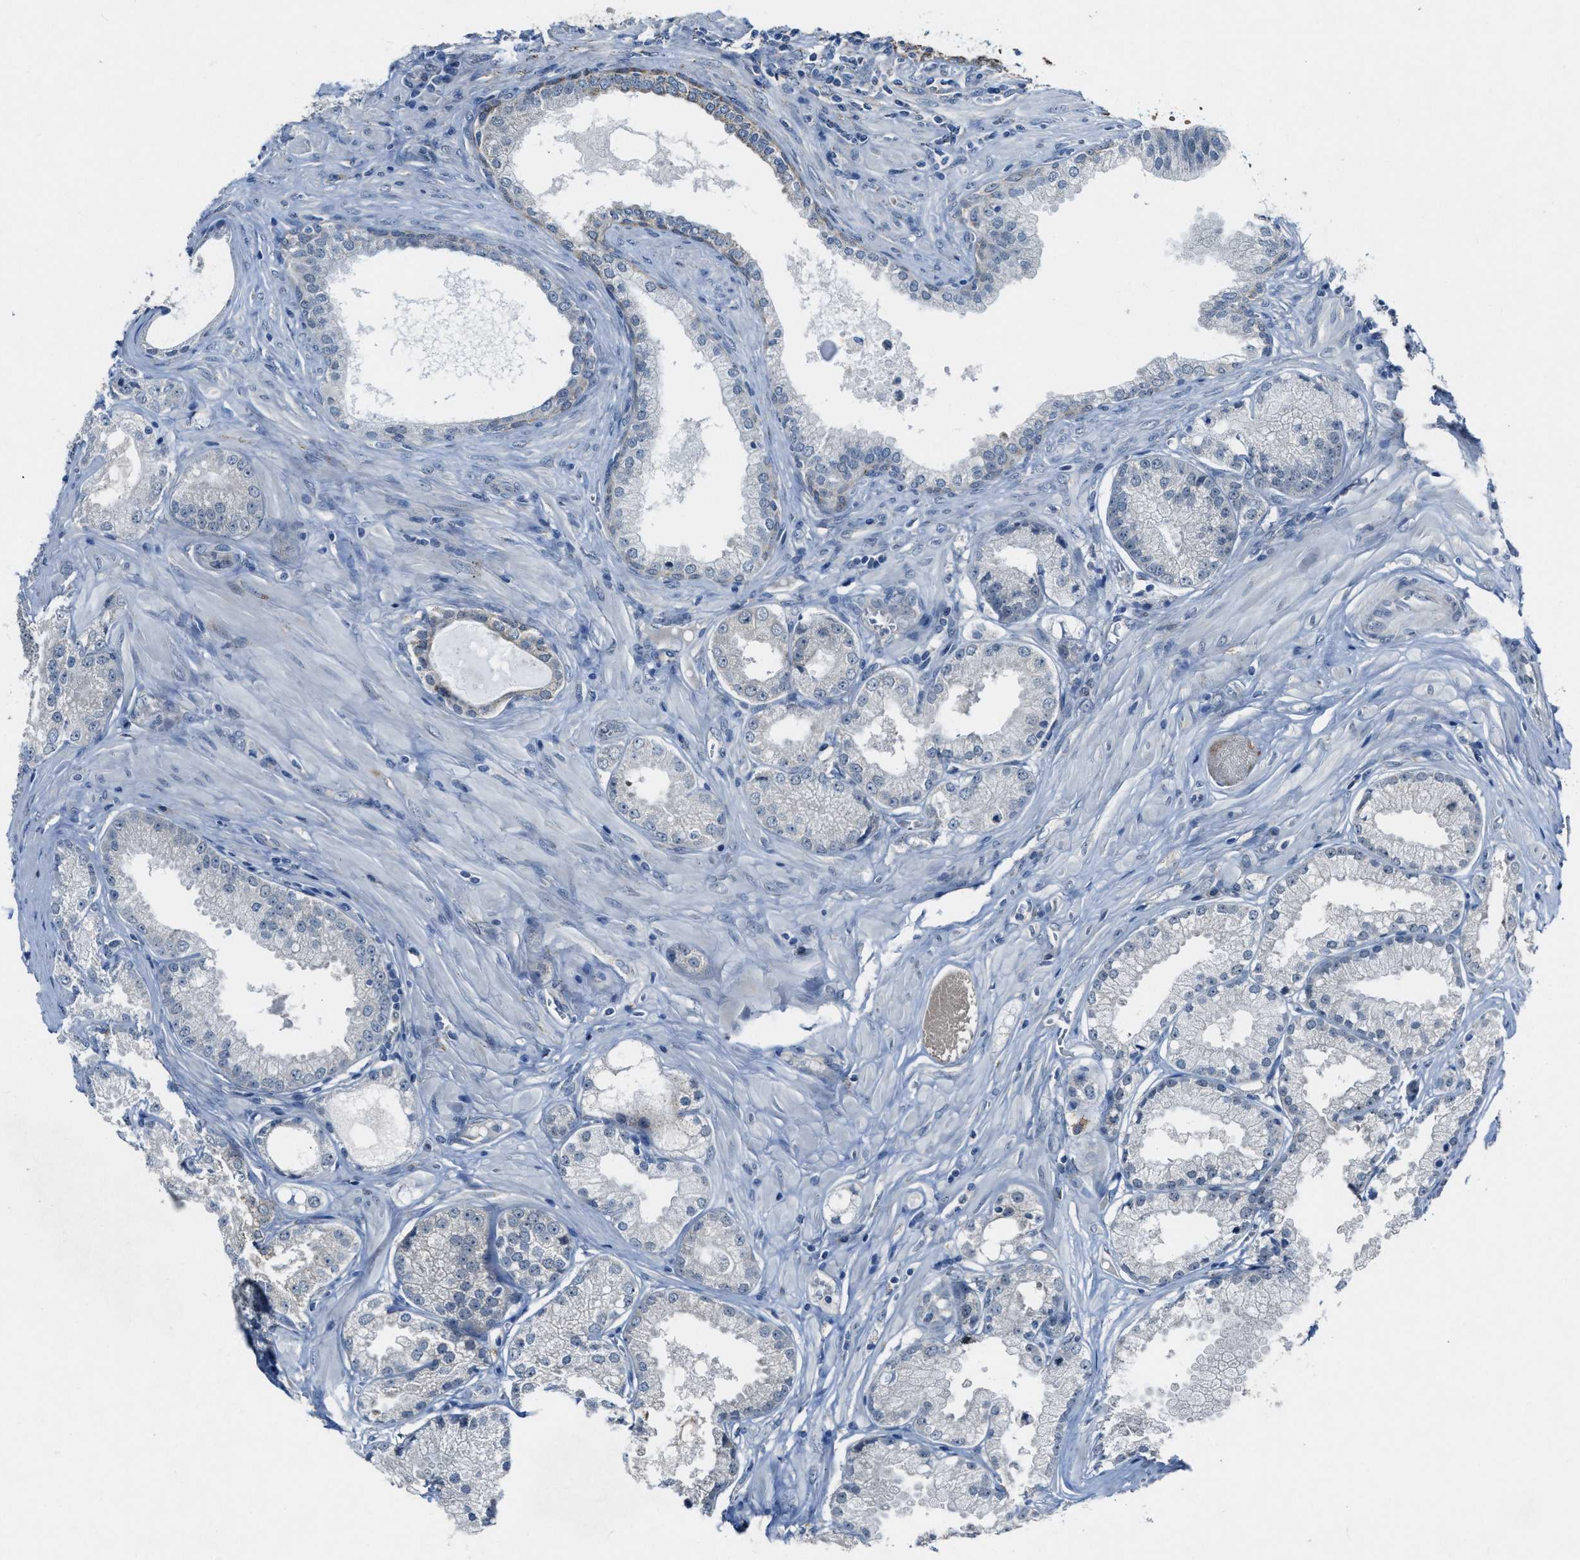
{"staining": {"intensity": "negative", "quantity": "none", "location": "none"}, "tissue": "prostate cancer", "cell_type": "Tumor cells", "image_type": "cancer", "snomed": [{"axis": "morphology", "description": "Adenocarcinoma, Low grade"}, {"axis": "topography", "description": "Prostate"}], "caption": "Tumor cells show no significant protein staining in prostate low-grade adenocarcinoma. (Stains: DAB immunohistochemistry (IHC) with hematoxylin counter stain, Microscopy: brightfield microscopy at high magnification).", "gene": "CDON", "patient": {"sex": "male", "age": 57}}